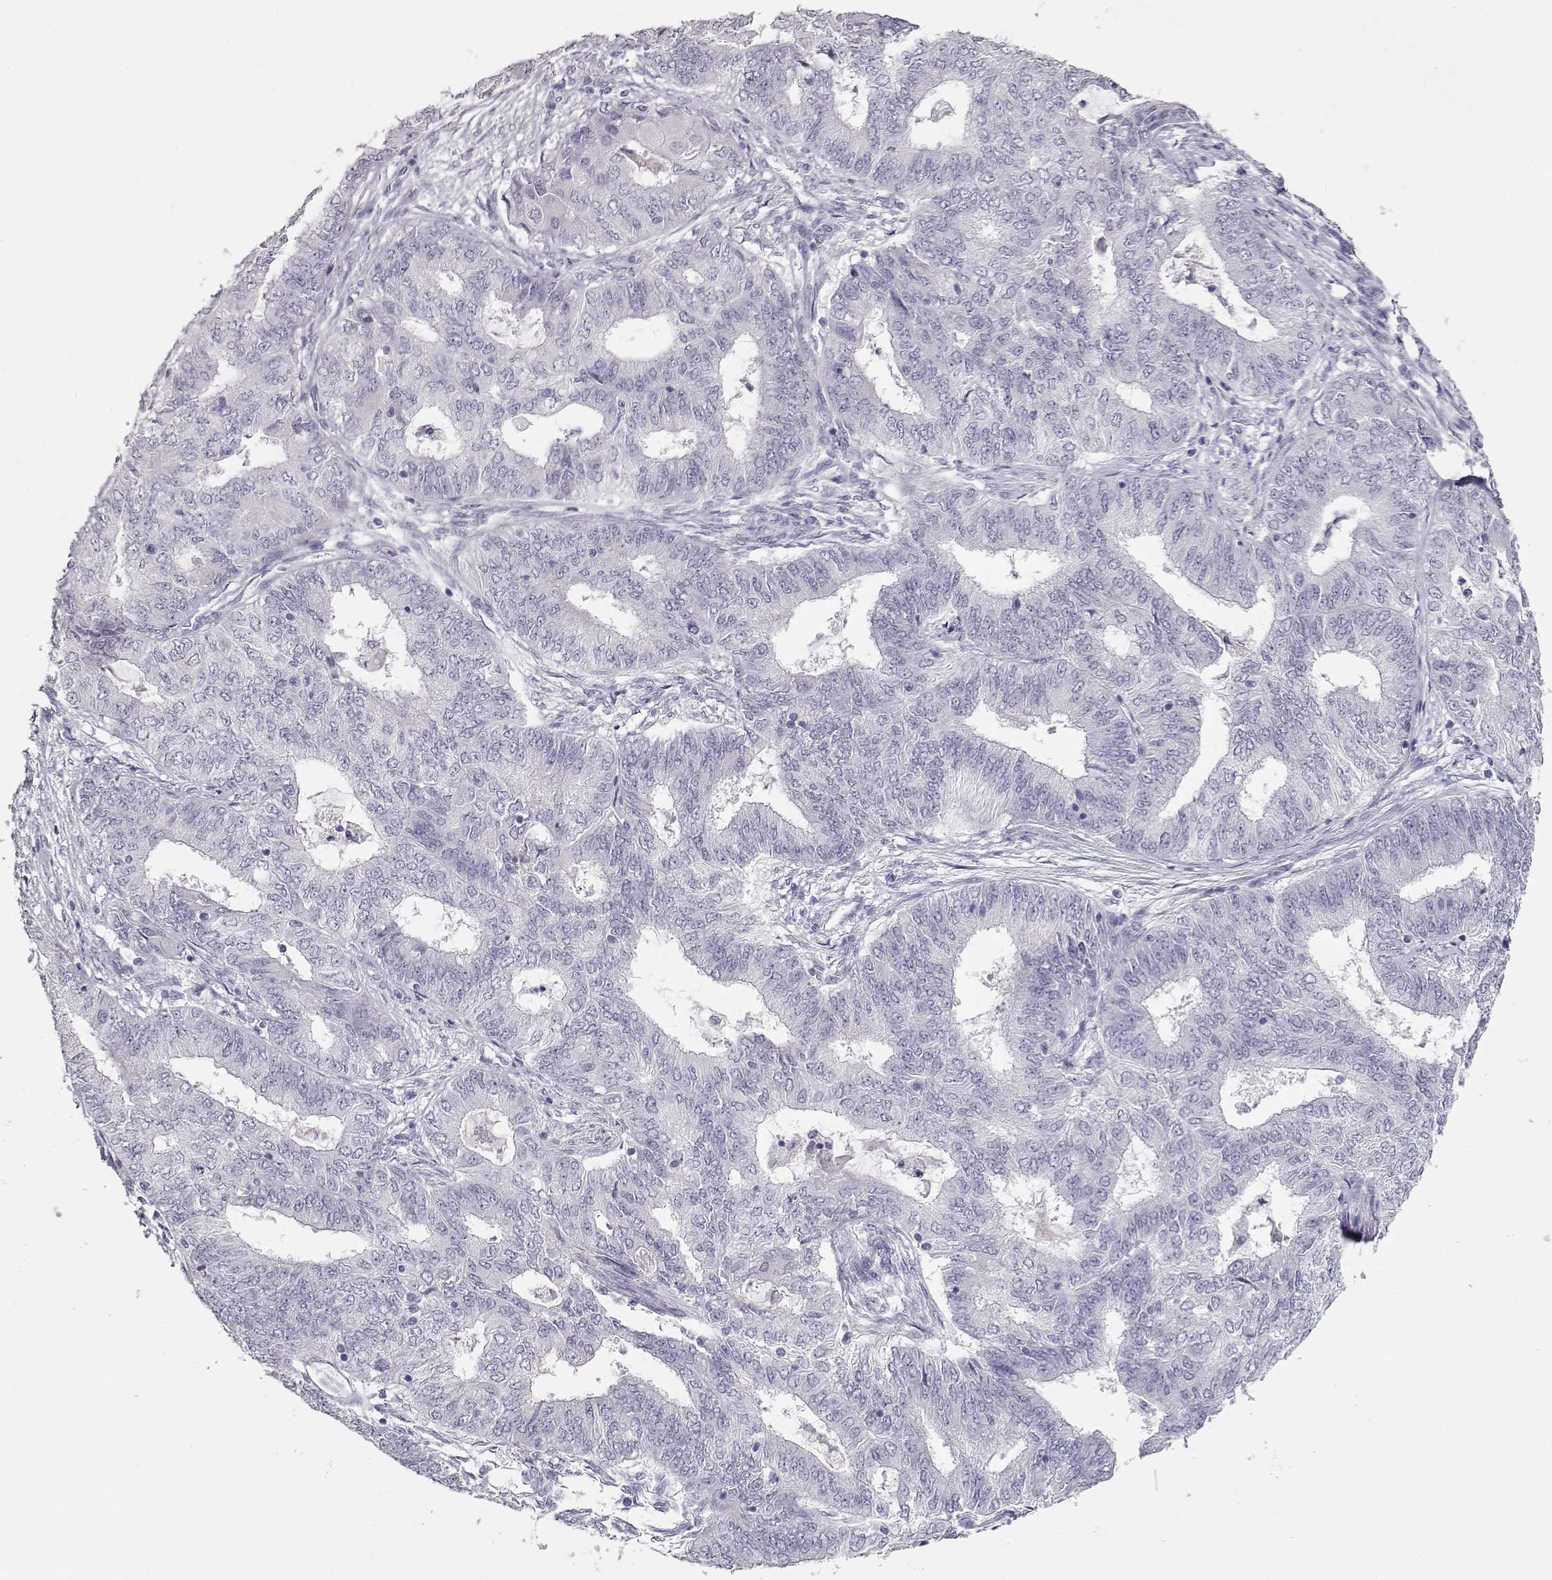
{"staining": {"intensity": "negative", "quantity": "none", "location": "none"}, "tissue": "endometrial cancer", "cell_type": "Tumor cells", "image_type": "cancer", "snomed": [{"axis": "morphology", "description": "Adenocarcinoma, NOS"}, {"axis": "topography", "description": "Endometrium"}], "caption": "Immunohistochemistry image of adenocarcinoma (endometrial) stained for a protein (brown), which demonstrates no staining in tumor cells.", "gene": "MAGEC1", "patient": {"sex": "female", "age": 62}}